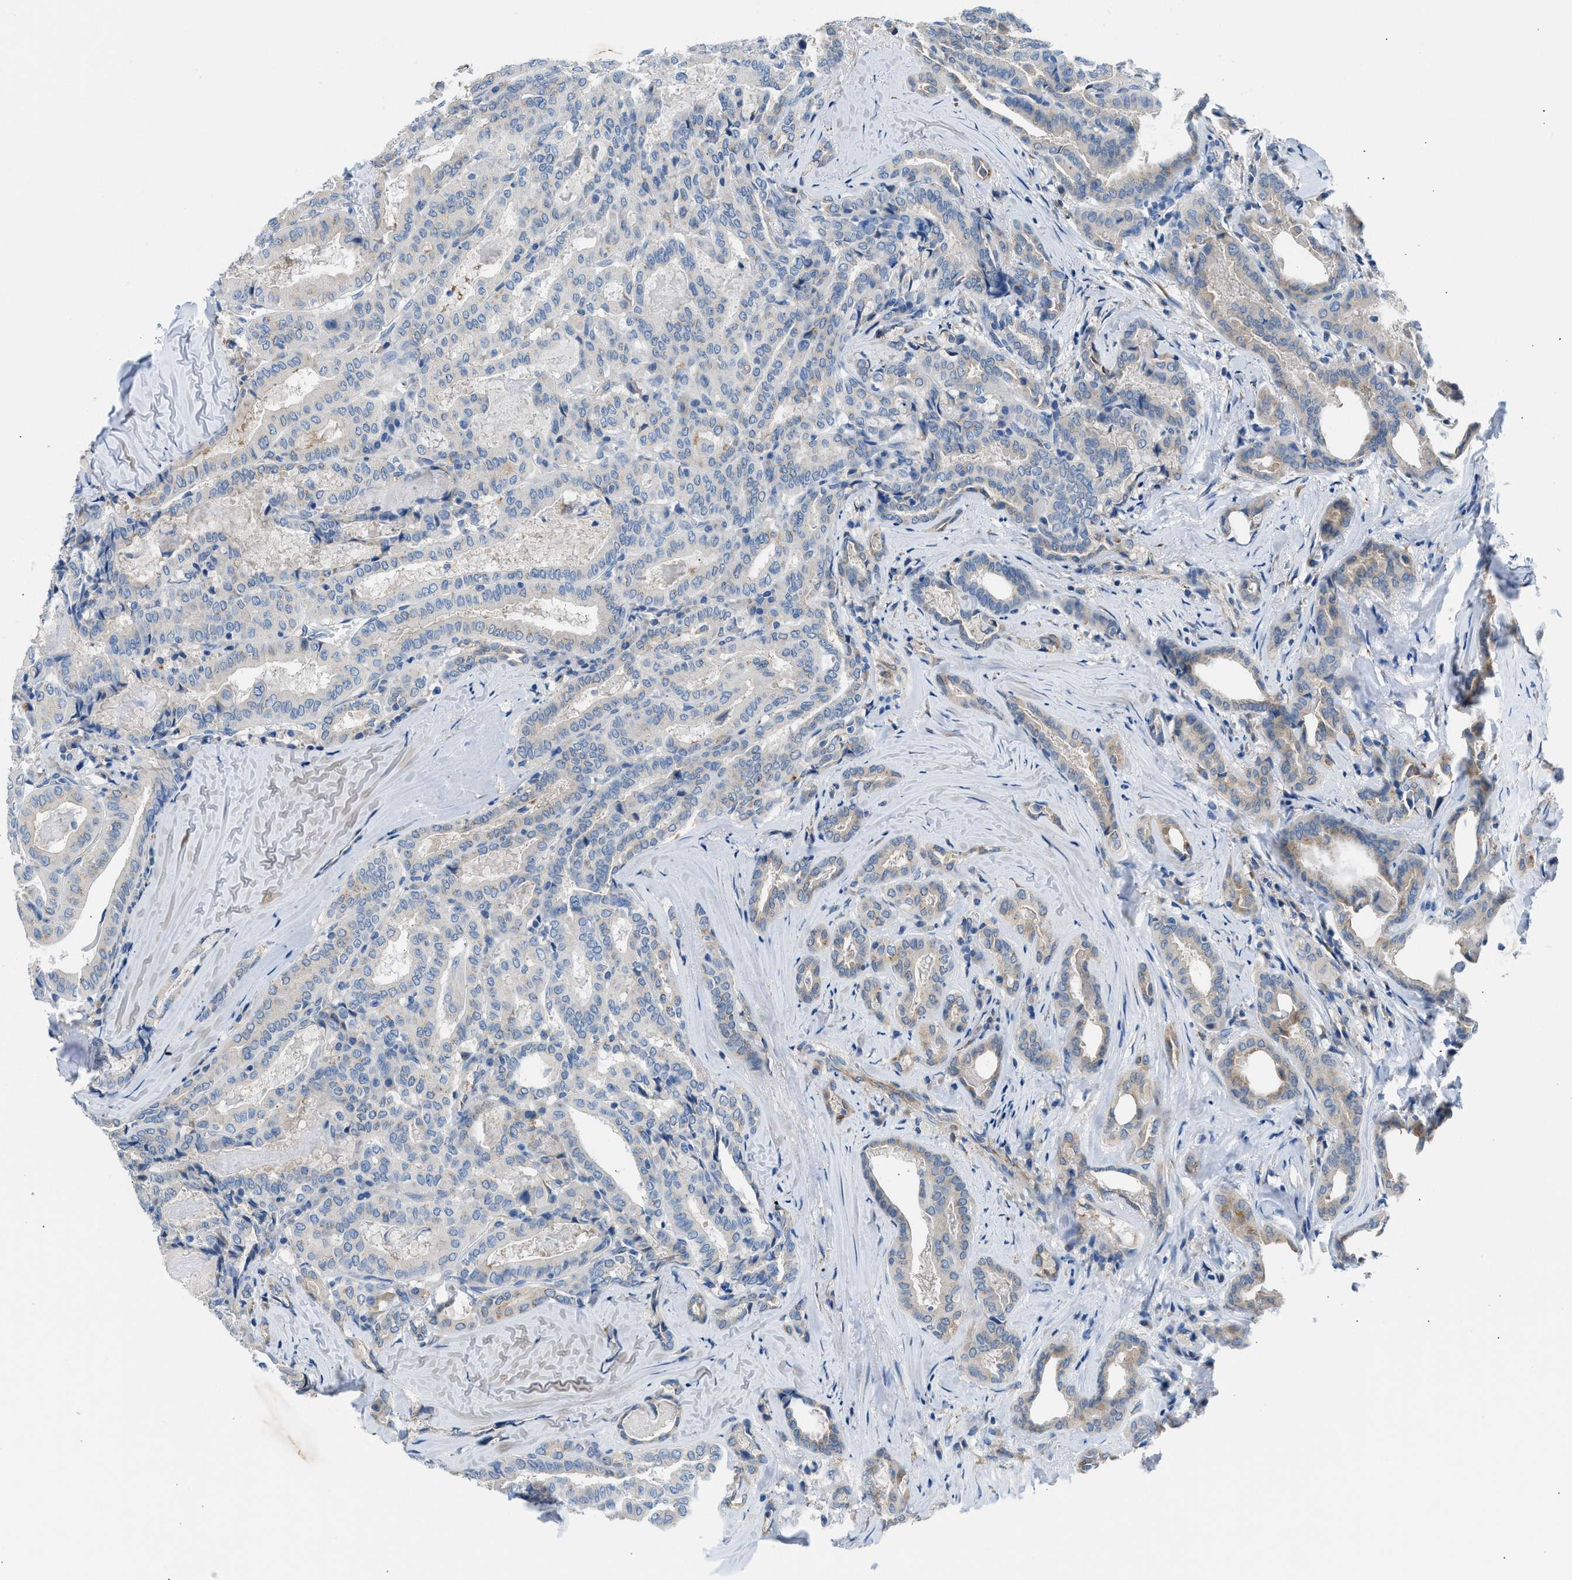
{"staining": {"intensity": "weak", "quantity": "<25%", "location": "cytoplasmic/membranous"}, "tissue": "thyroid cancer", "cell_type": "Tumor cells", "image_type": "cancer", "snomed": [{"axis": "morphology", "description": "Papillary adenocarcinoma, NOS"}, {"axis": "topography", "description": "Thyroid gland"}], "caption": "Immunohistochemical staining of thyroid cancer shows no significant expression in tumor cells.", "gene": "BNC2", "patient": {"sex": "female", "age": 42}}